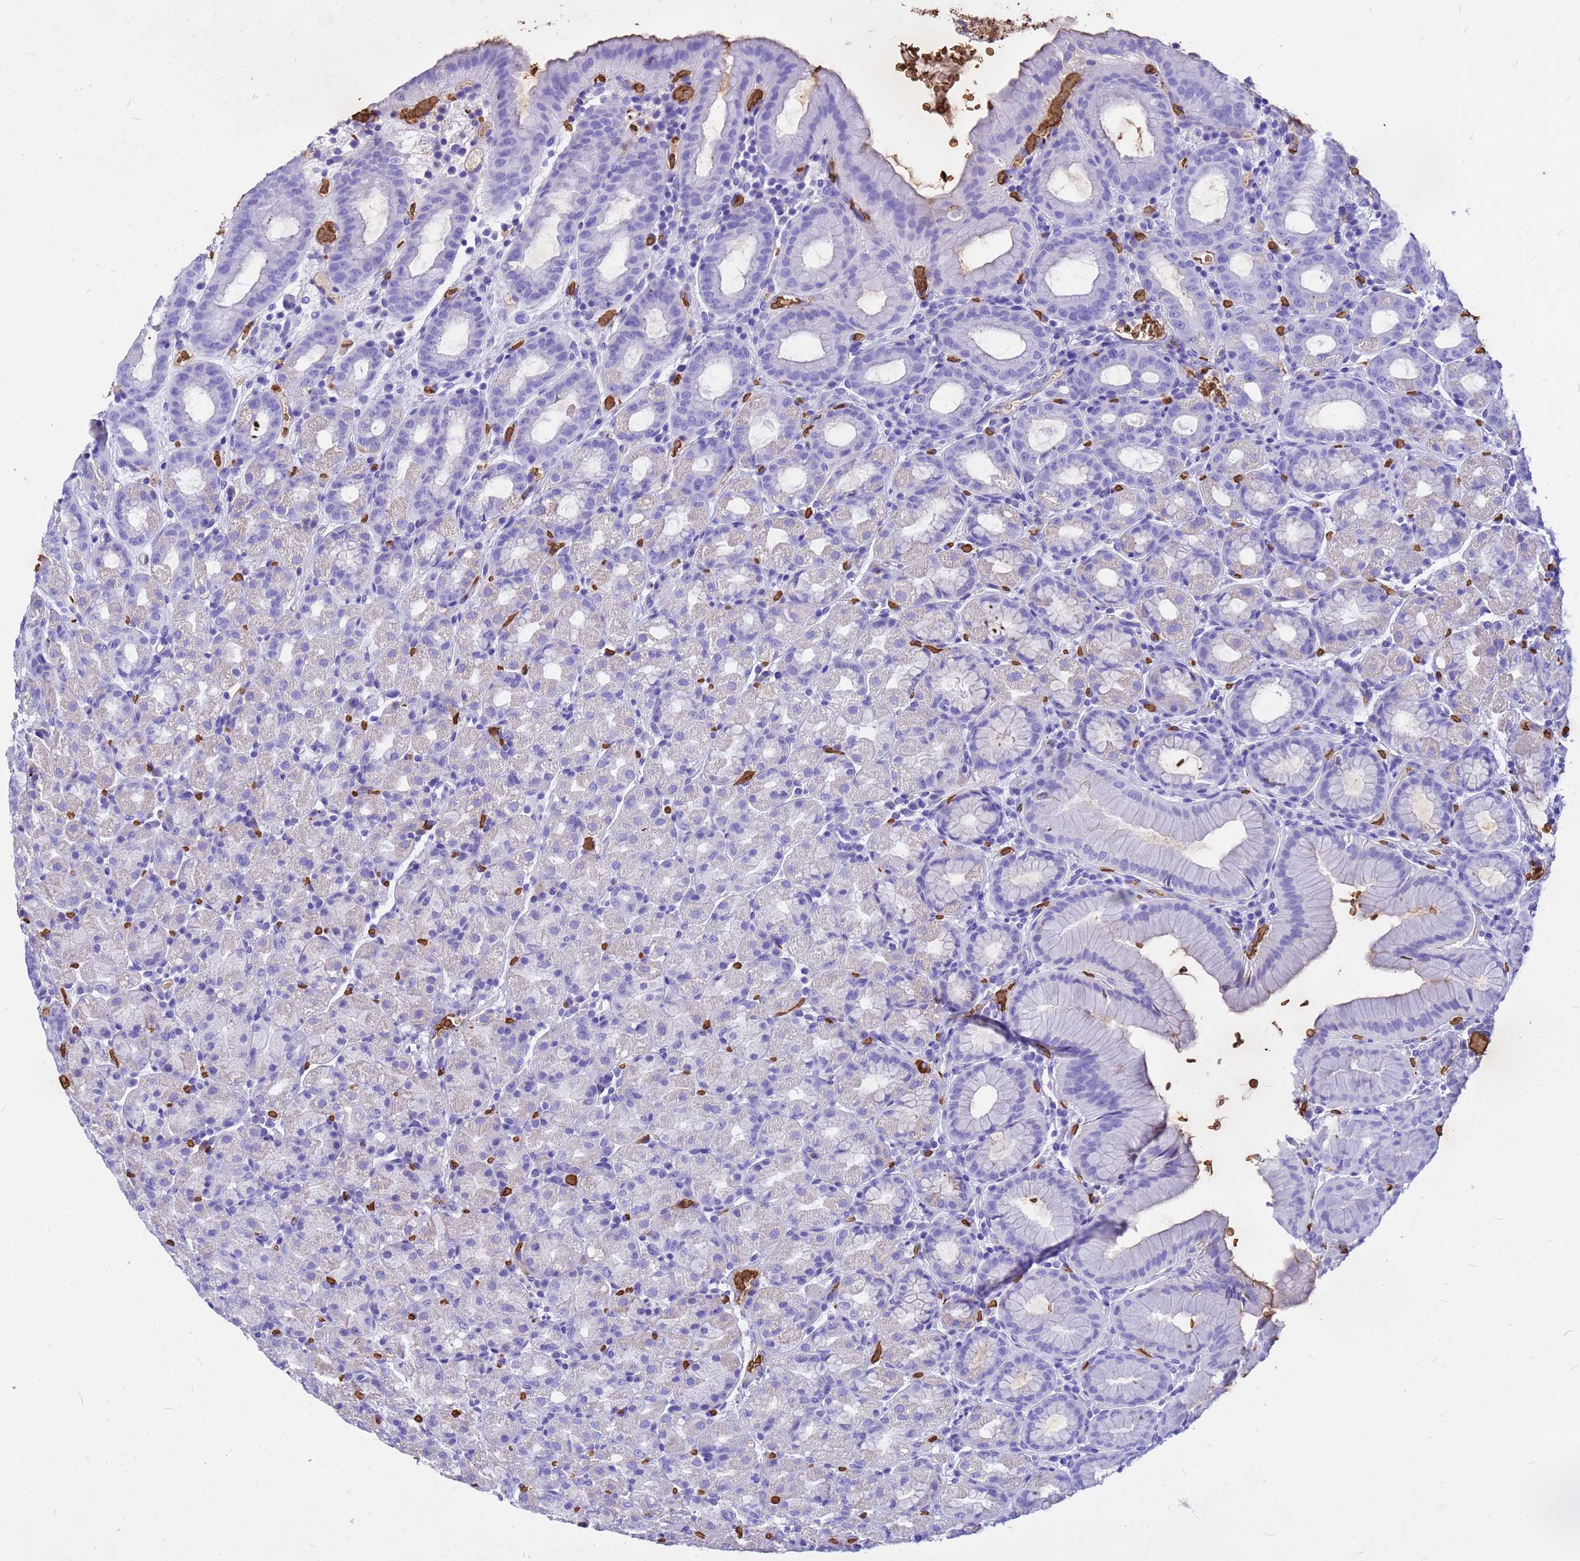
{"staining": {"intensity": "negative", "quantity": "none", "location": "none"}, "tissue": "stomach", "cell_type": "Glandular cells", "image_type": "normal", "snomed": [{"axis": "morphology", "description": "Normal tissue, NOS"}, {"axis": "topography", "description": "Stomach, upper"}, {"axis": "topography", "description": "Stomach, lower"}, {"axis": "topography", "description": "Small intestine"}], "caption": "Immunohistochemical staining of benign stomach reveals no significant positivity in glandular cells.", "gene": "HBA1", "patient": {"sex": "male", "age": 68}}